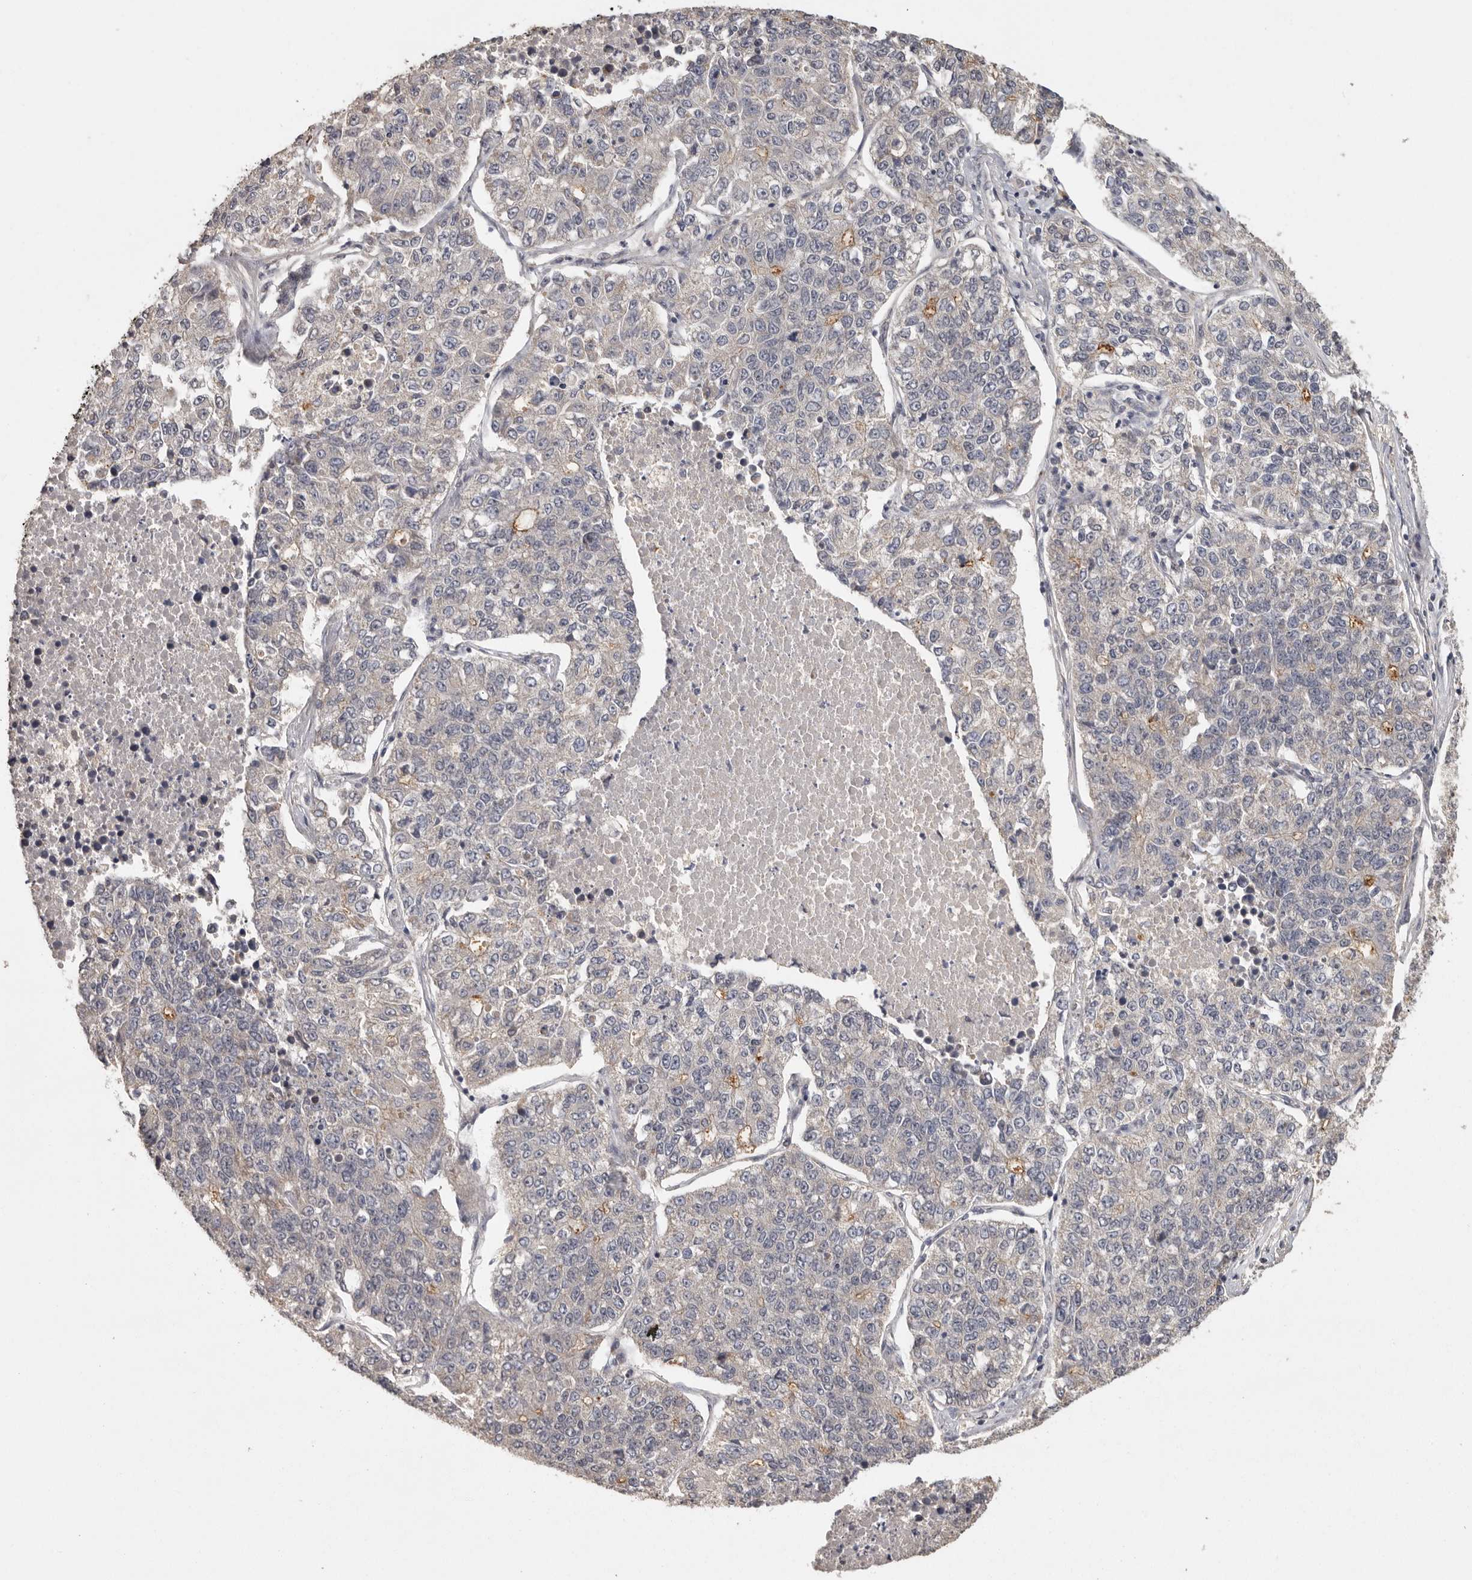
{"staining": {"intensity": "moderate", "quantity": "<25%", "location": "cytoplasmic/membranous"}, "tissue": "lung cancer", "cell_type": "Tumor cells", "image_type": "cancer", "snomed": [{"axis": "morphology", "description": "Adenocarcinoma, NOS"}, {"axis": "topography", "description": "Lung"}], "caption": "A histopathology image of human lung cancer stained for a protein demonstrates moderate cytoplasmic/membranous brown staining in tumor cells.", "gene": "BAIAP2", "patient": {"sex": "male", "age": 49}}